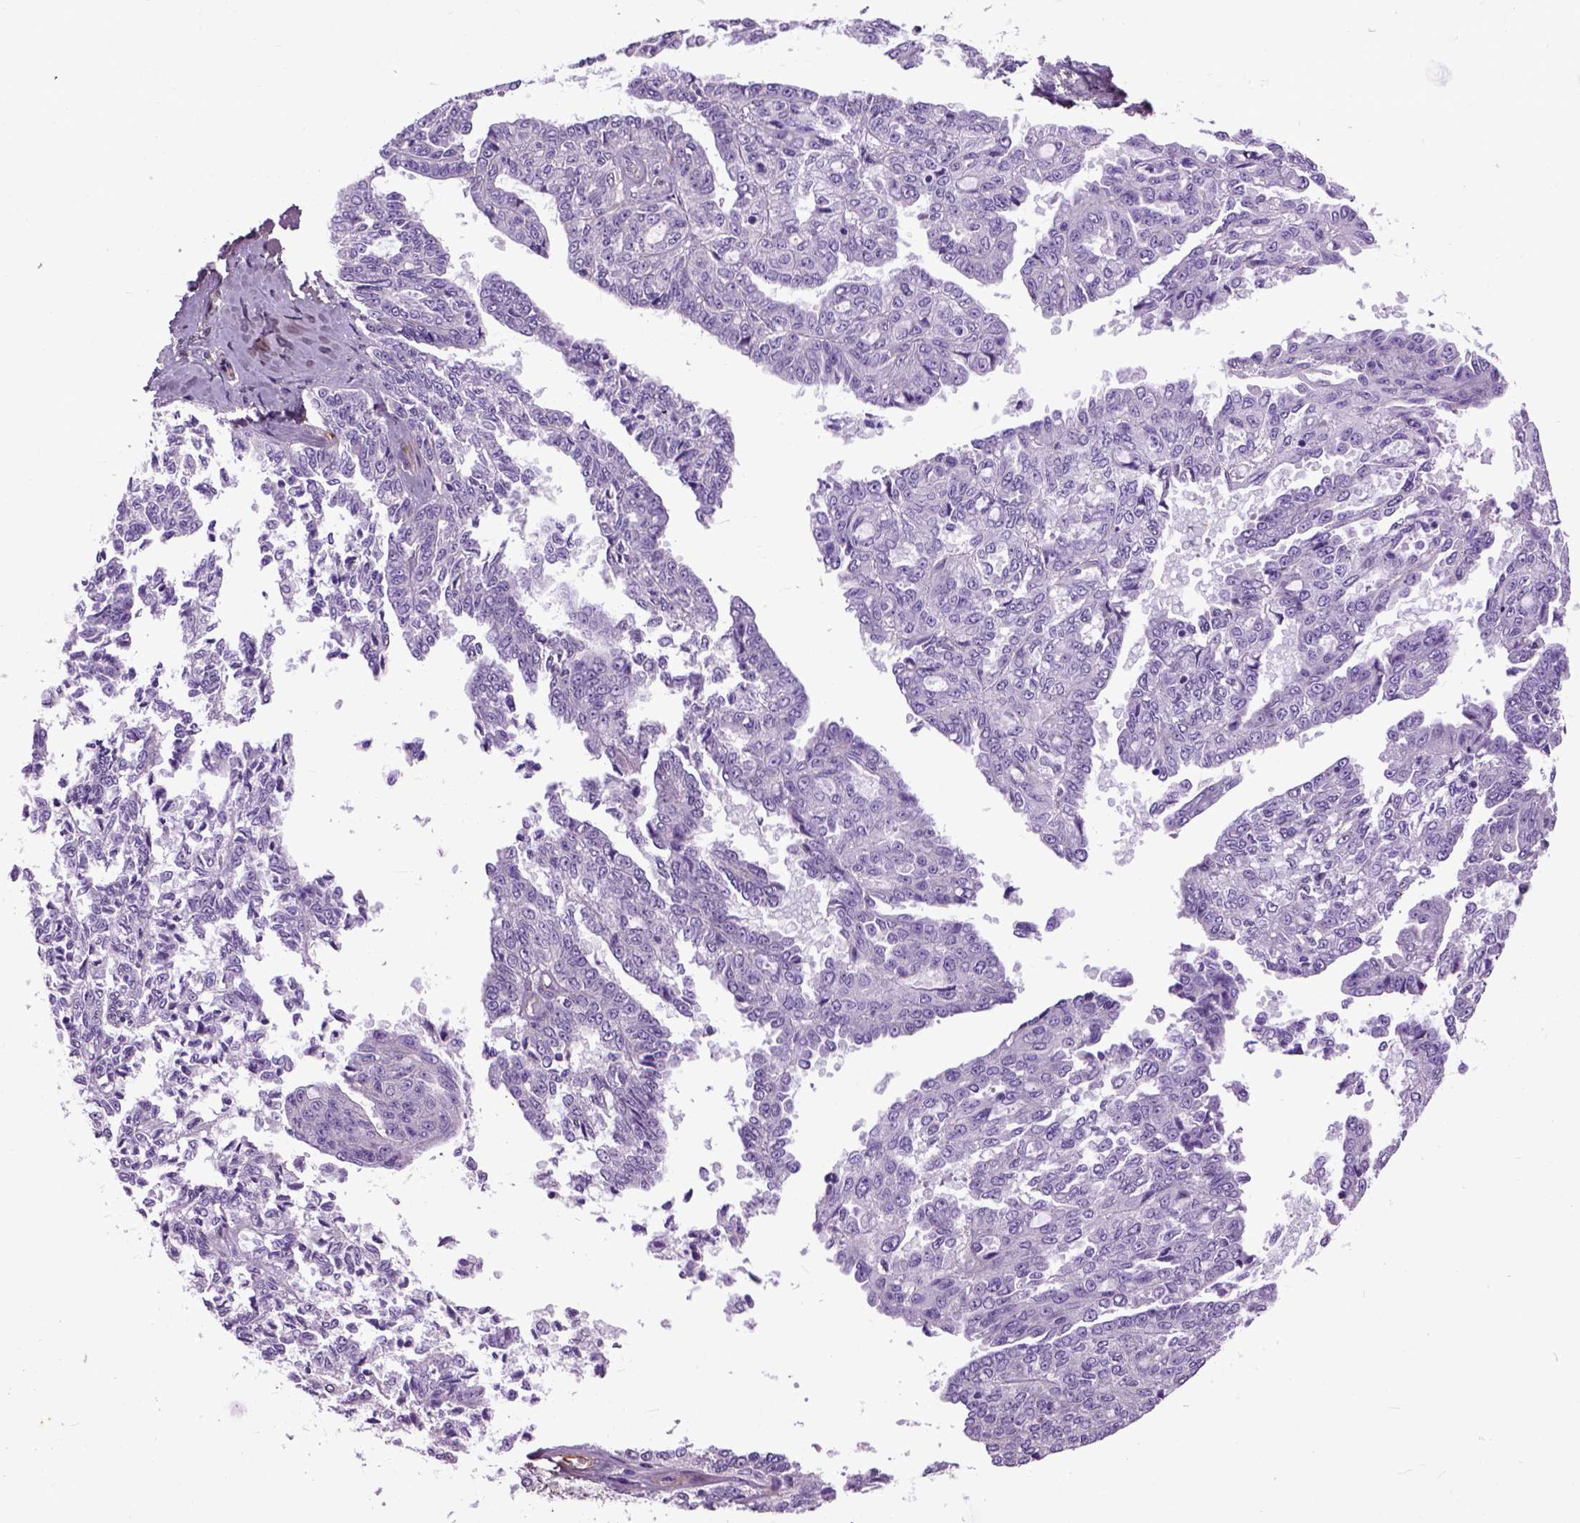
{"staining": {"intensity": "negative", "quantity": "none", "location": "none"}, "tissue": "ovarian cancer", "cell_type": "Tumor cells", "image_type": "cancer", "snomed": [{"axis": "morphology", "description": "Cystadenocarcinoma, serous, NOS"}, {"axis": "topography", "description": "Ovary"}], "caption": "Protein analysis of serous cystadenocarcinoma (ovarian) demonstrates no significant expression in tumor cells.", "gene": "MAPT", "patient": {"sex": "female", "age": 71}}